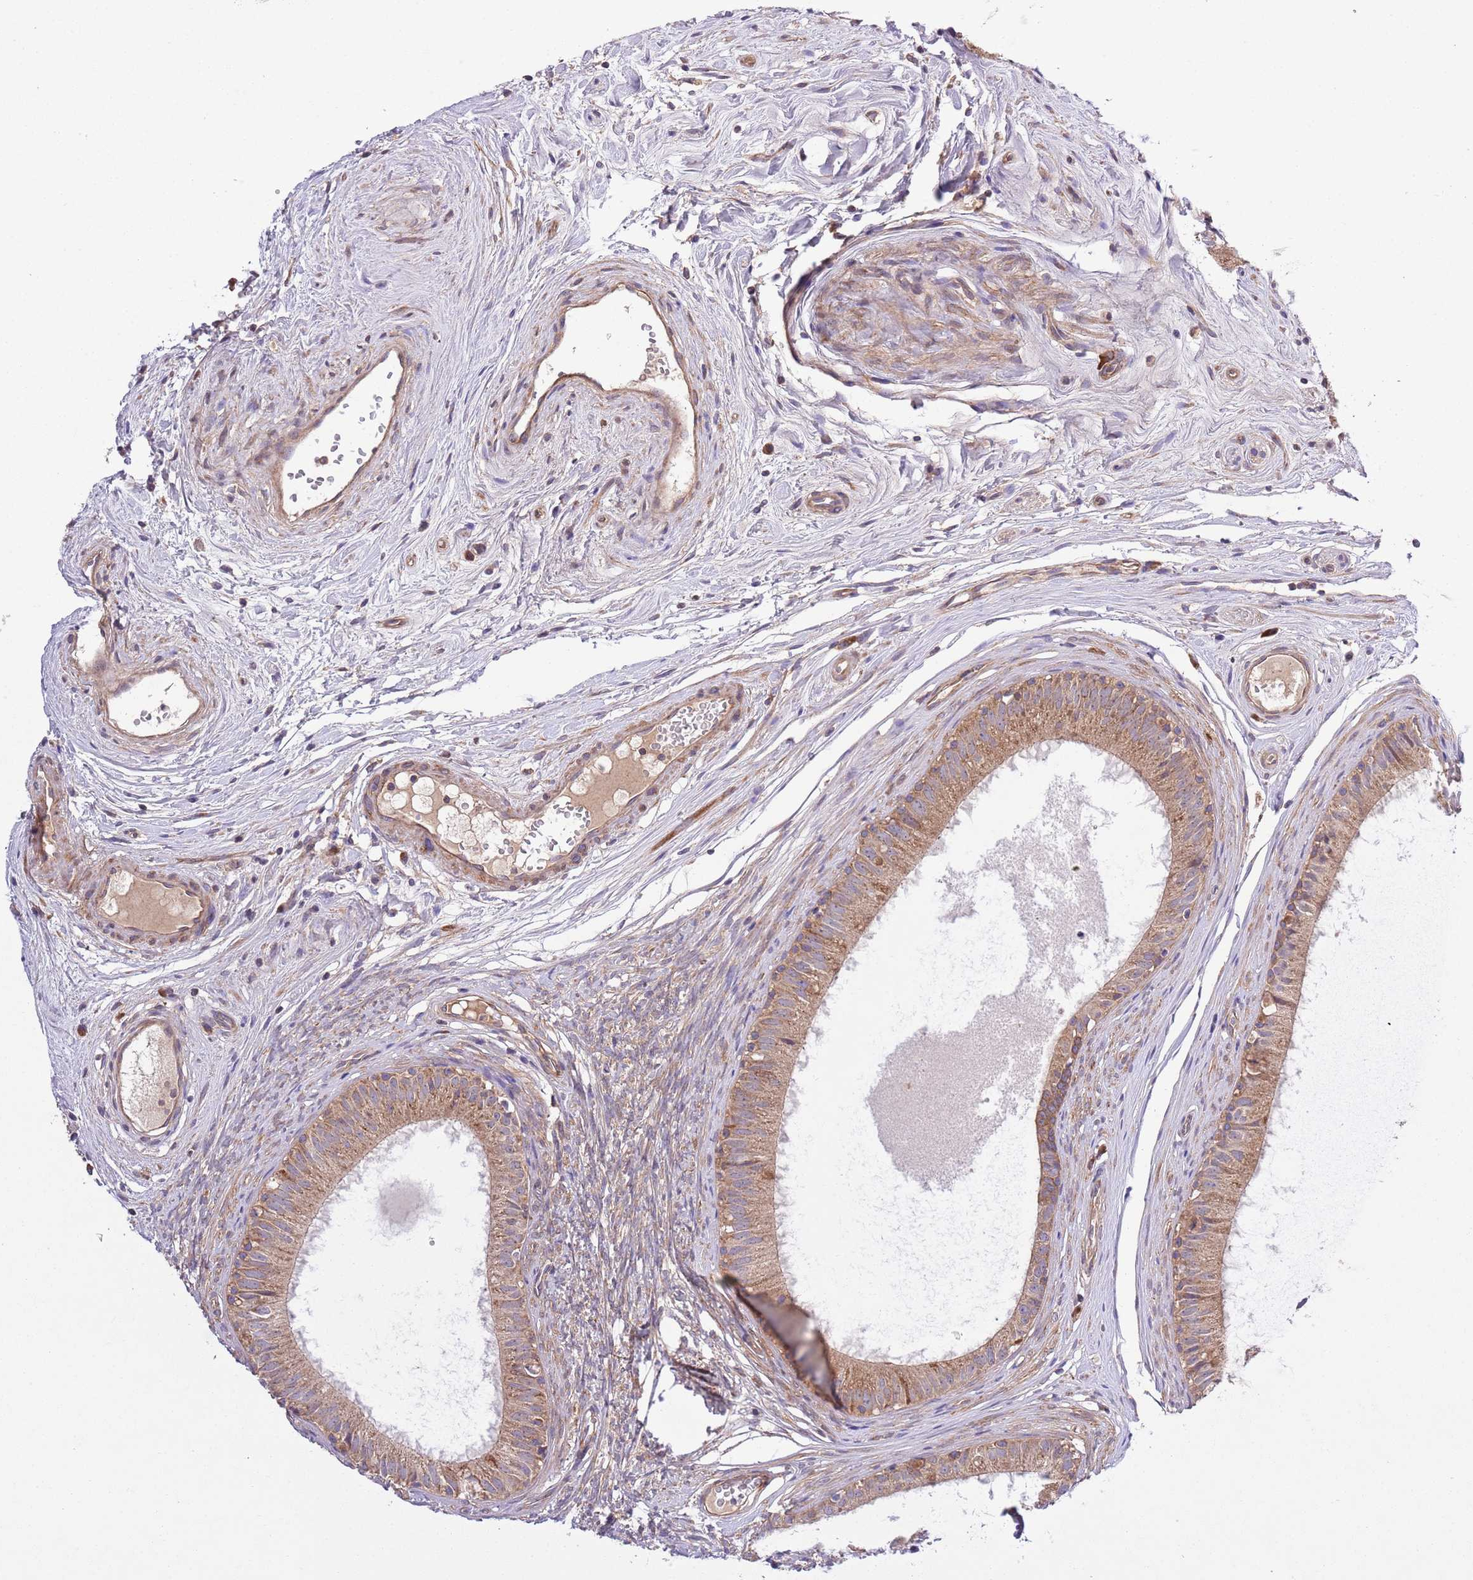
{"staining": {"intensity": "moderate", "quantity": ">75%", "location": "cytoplasmic/membranous"}, "tissue": "epididymis", "cell_type": "Glandular cells", "image_type": "normal", "snomed": [{"axis": "morphology", "description": "Normal tissue, NOS"}, {"axis": "topography", "description": "Epididymis"}], "caption": "Immunohistochemistry (IHC) of normal epididymis exhibits medium levels of moderate cytoplasmic/membranous positivity in about >75% of glandular cells. Using DAB (brown) and hematoxylin (blue) stains, captured at high magnification using brightfield microscopy.", "gene": "MFNG", "patient": {"sex": "male", "age": 74}}